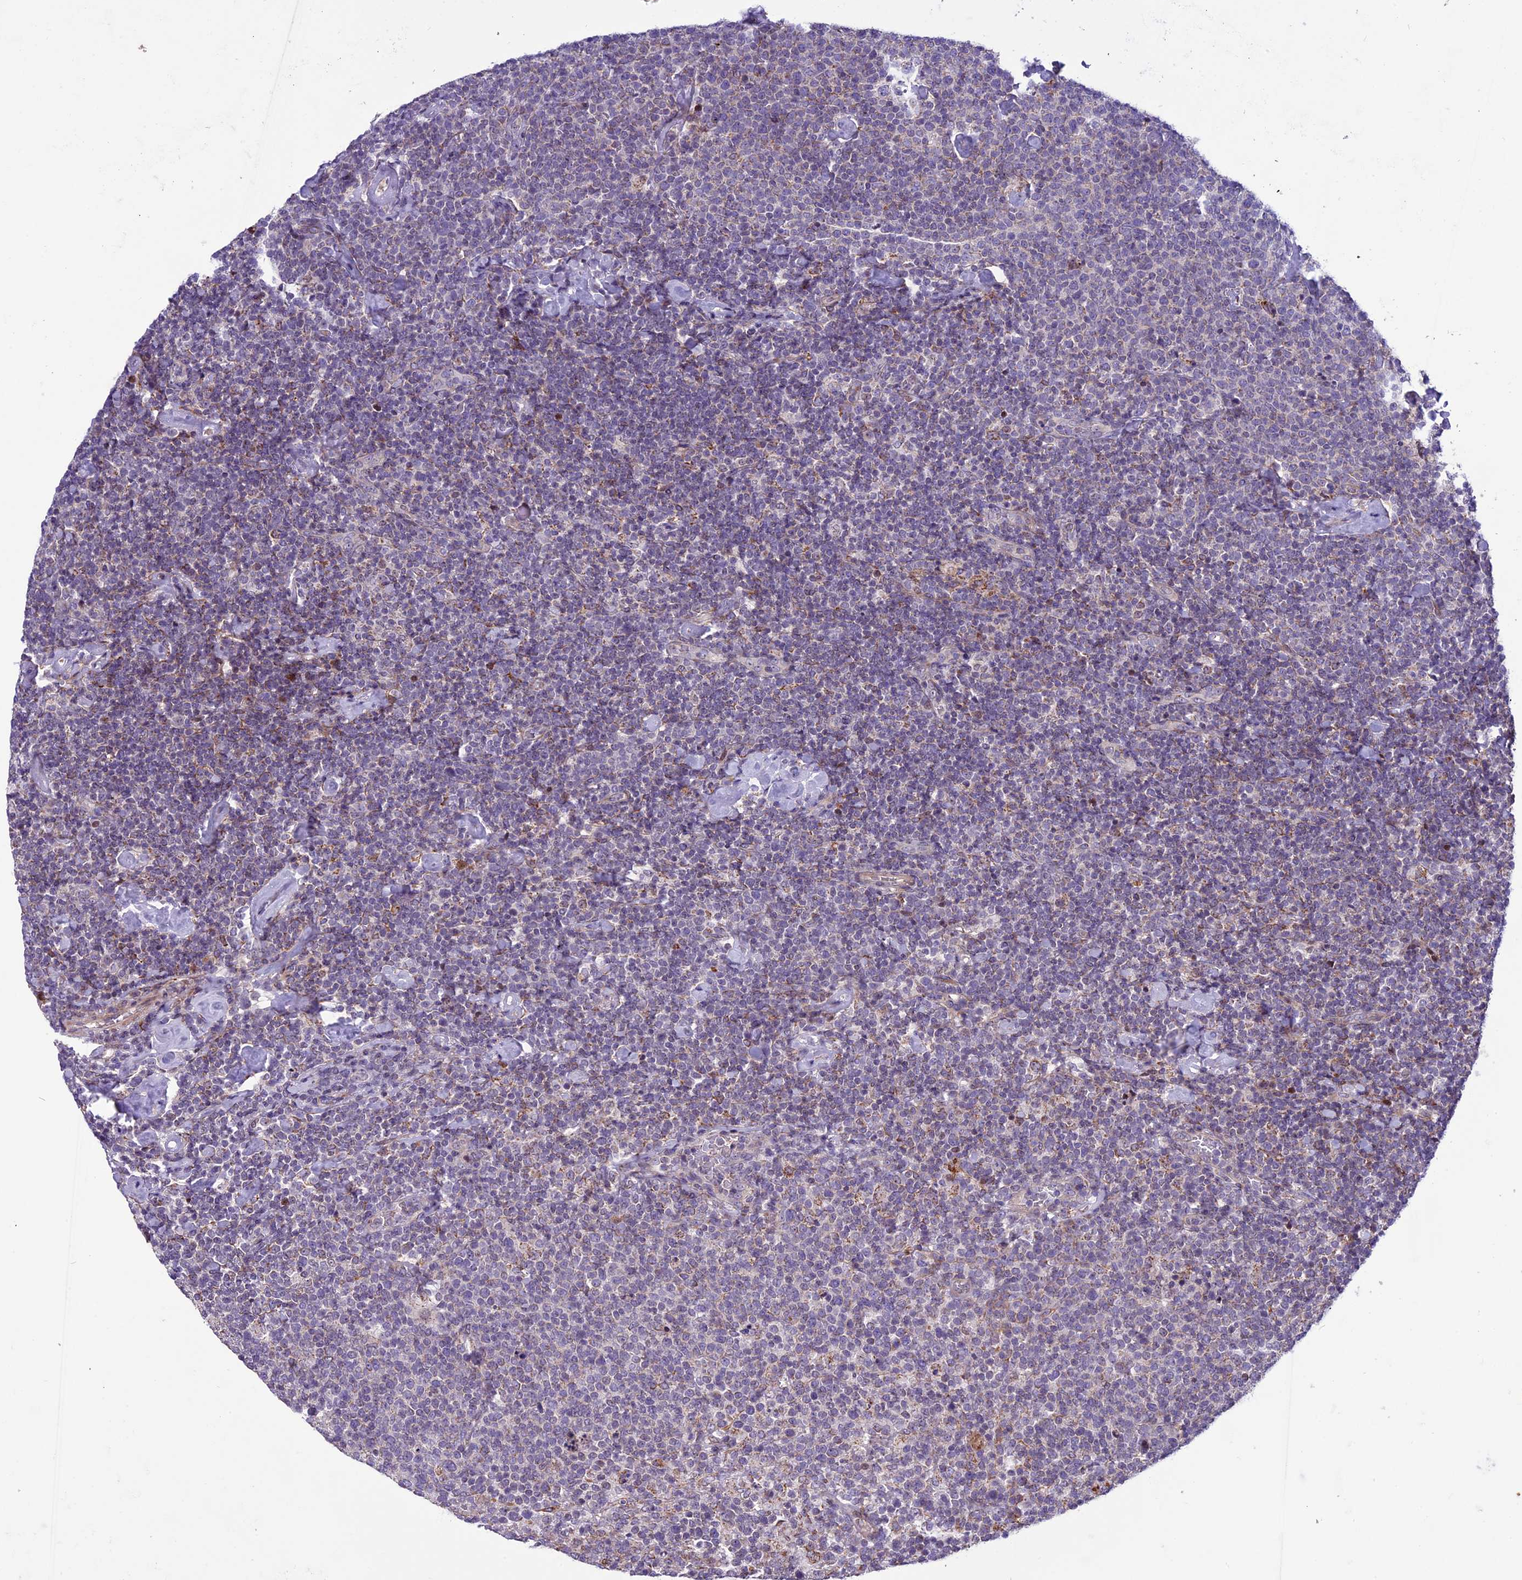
{"staining": {"intensity": "weak", "quantity": "<25%", "location": "cytoplasmic/membranous"}, "tissue": "lymphoma", "cell_type": "Tumor cells", "image_type": "cancer", "snomed": [{"axis": "morphology", "description": "Malignant lymphoma, non-Hodgkin's type, High grade"}, {"axis": "topography", "description": "Lymph node"}], "caption": "A photomicrograph of lymphoma stained for a protein reveals no brown staining in tumor cells.", "gene": "MIEF2", "patient": {"sex": "male", "age": 61}}